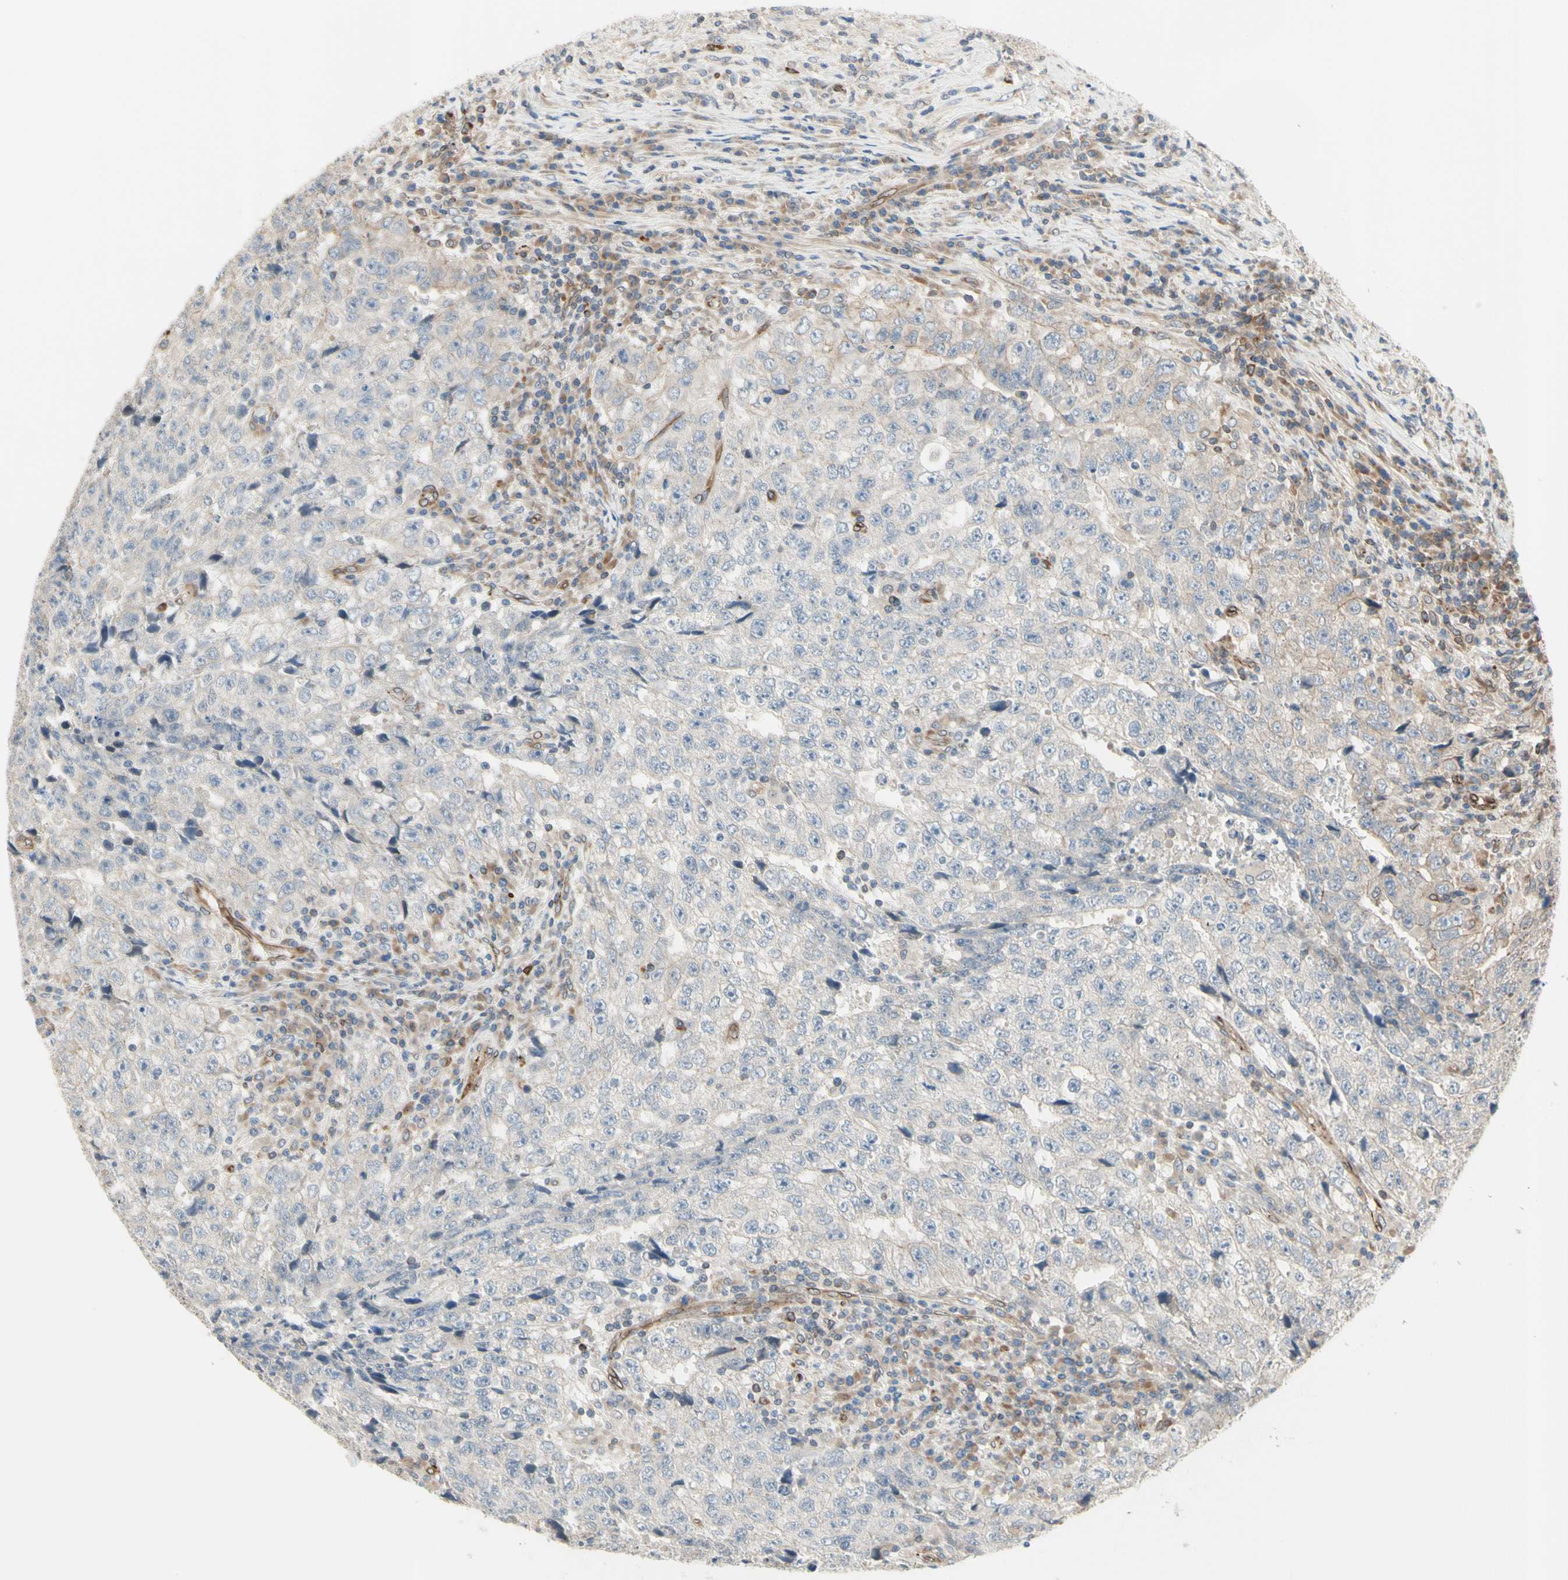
{"staining": {"intensity": "weak", "quantity": "25%-75%", "location": "cytoplasmic/membranous"}, "tissue": "testis cancer", "cell_type": "Tumor cells", "image_type": "cancer", "snomed": [{"axis": "morphology", "description": "Necrosis, NOS"}, {"axis": "morphology", "description": "Carcinoma, Embryonal, NOS"}, {"axis": "topography", "description": "Testis"}], "caption": "DAB immunohistochemical staining of testis cancer (embryonal carcinoma) demonstrates weak cytoplasmic/membranous protein expression in about 25%-75% of tumor cells.", "gene": "TRAF2", "patient": {"sex": "male", "age": 19}}